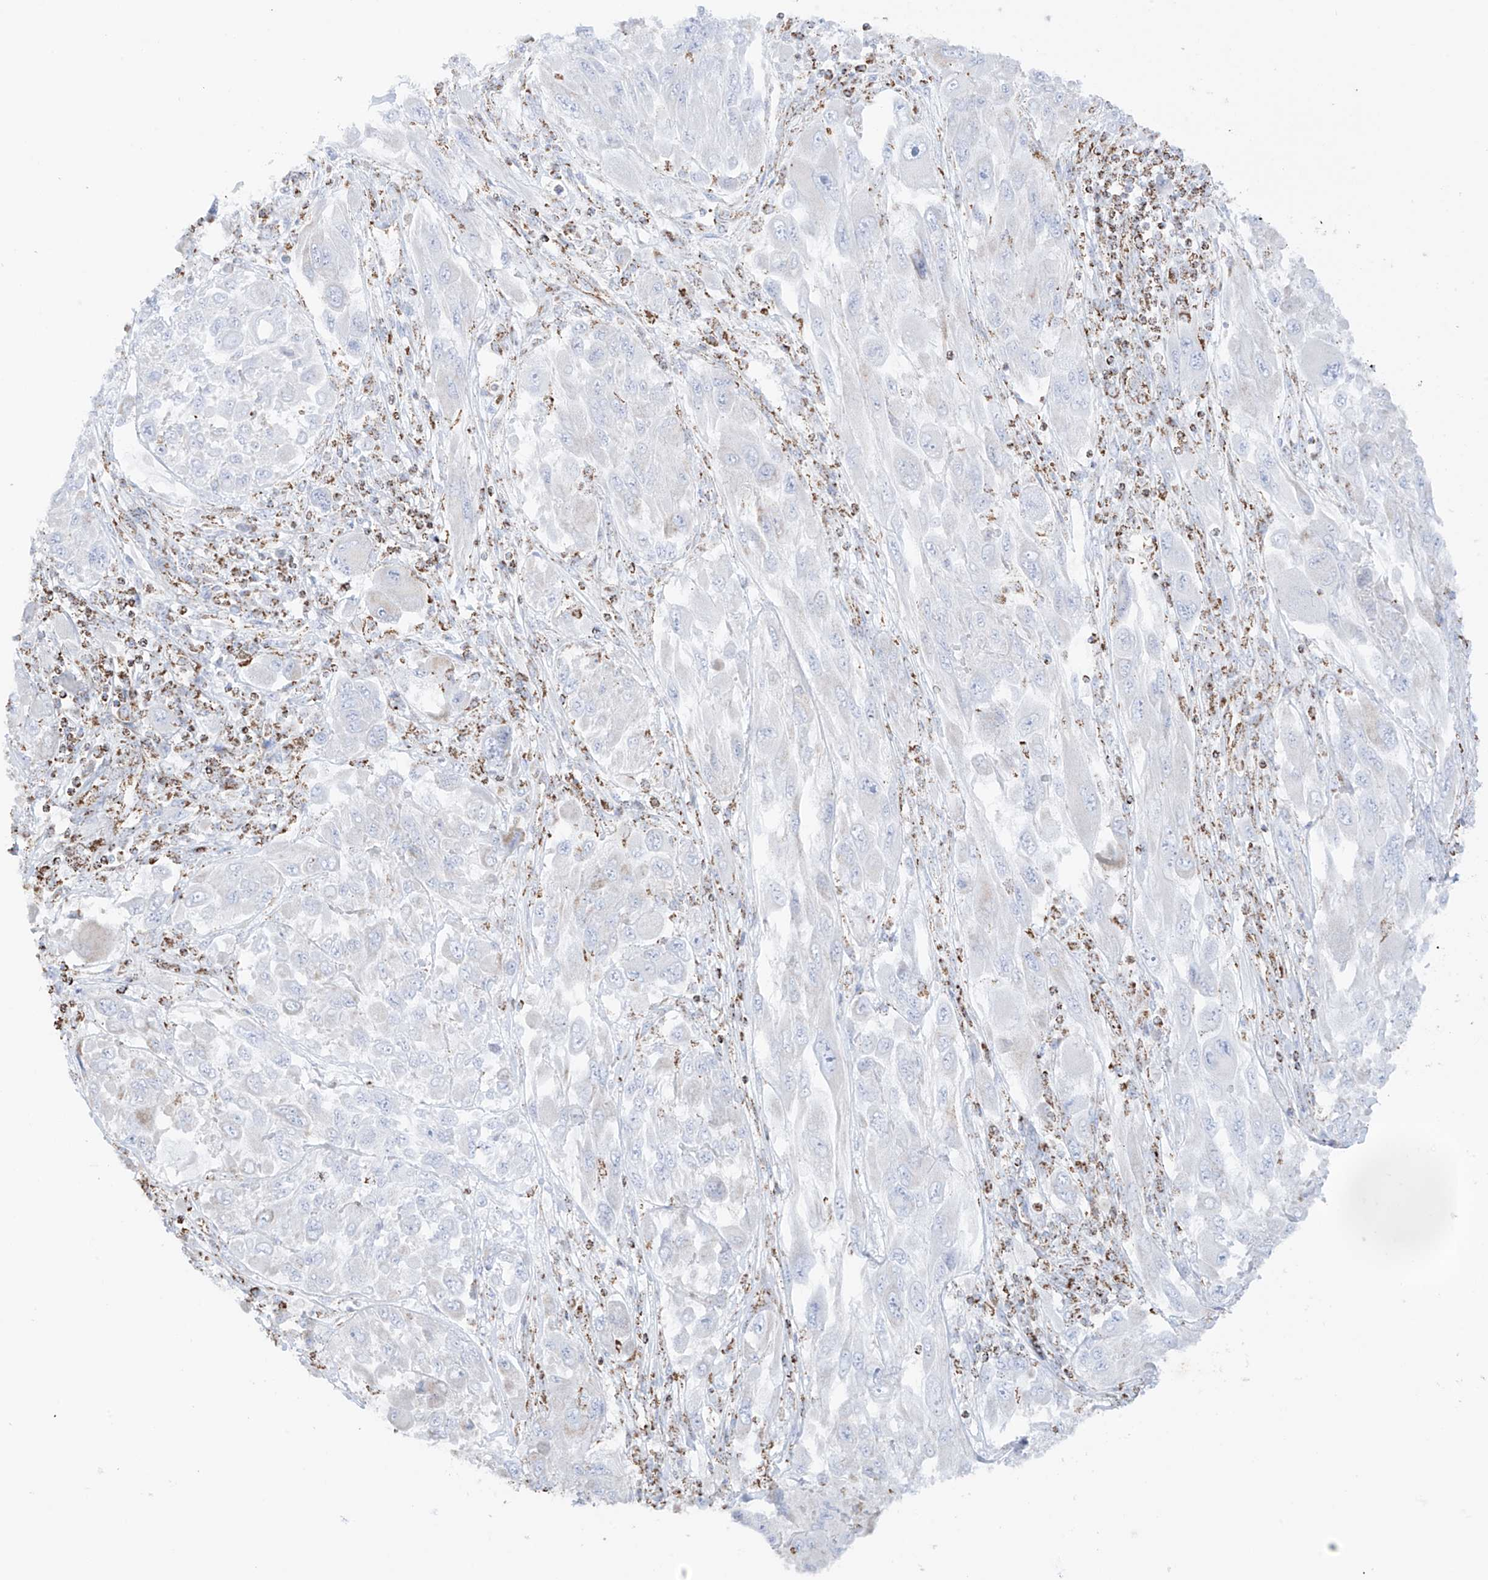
{"staining": {"intensity": "negative", "quantity": "none", "location": "none"}, "tissue": "melanoma", "cell_type": "Tumor cells", "image_type": "cancer", "snomed": [{"axis": "morphology", "description": "Malignant melanoma, NOS"}, {"axis": "topography", "description": "Skin"}], "caption": "IHC image of neoplastic tissue: human melanoma stained with DAB shows no significant protein staining in tumor cells.", "gene": "XKR3", "patient": {"sex": "female", "age": 91}}